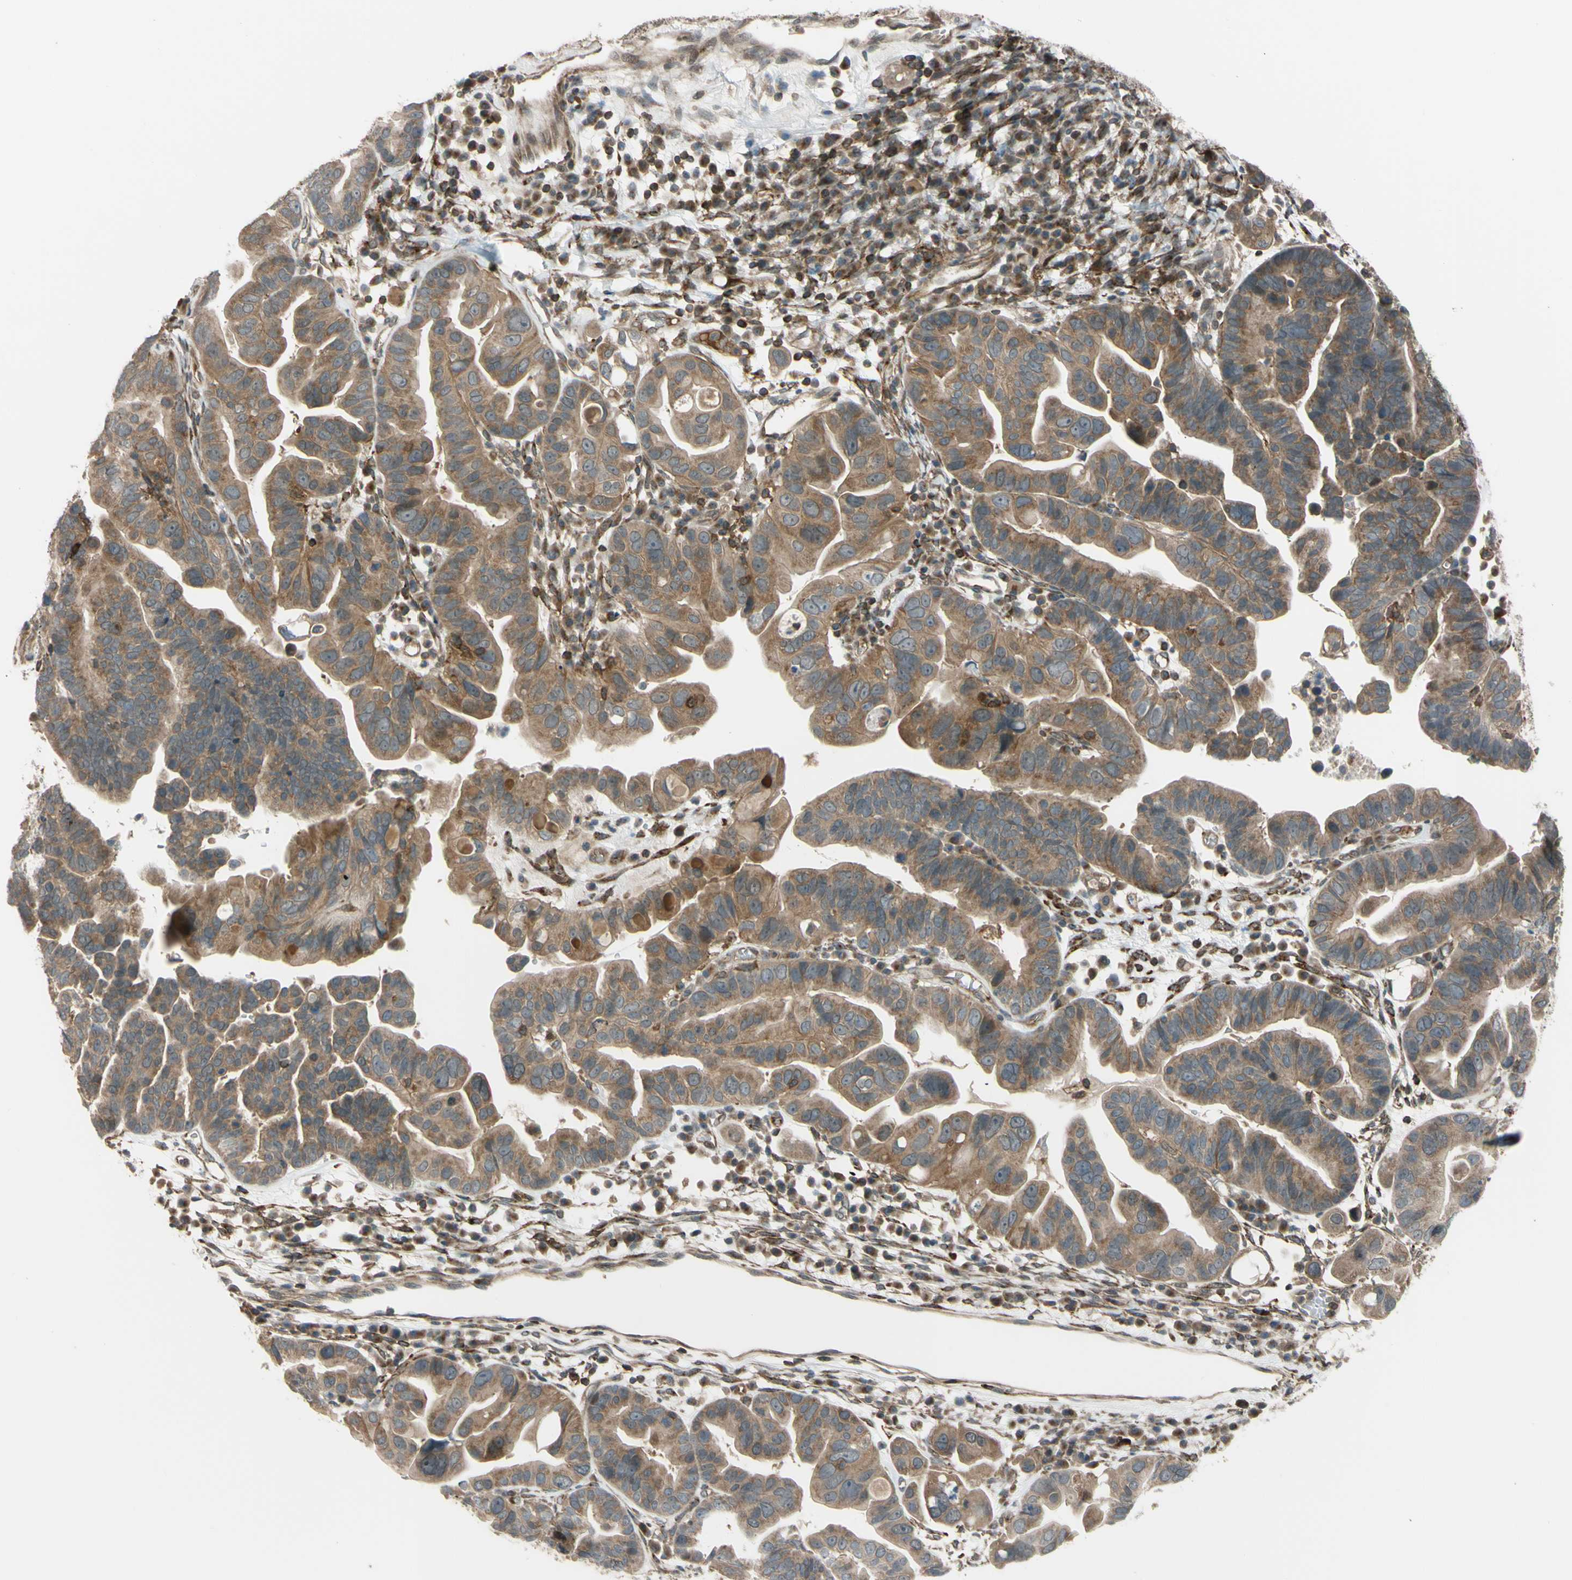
{"staining": {"intensity": "weak", "quantity": ">75%", "location": "cytoplasmic/membranous"}, "tissue": "ovarian cancer", "cell_type": "Tumor cells", "image_type": "cancer", "snomed": [{"axis": "morphology", "description": "Cystadenocarcinoma, serous, NOS"}, {"axis": "topography", "description": "Ovary"}], "caption": "High-magnification brightfield microscopy of ovarian cancer stained with DAB (brown) and counterstained with hematoxylin (blue). tumor cells exhibit weak cytoplasmic/membranous positivity is present in approximately>75% of cells.", "gene": "FLII", "patient": {"sex": "female", "age": 56}}